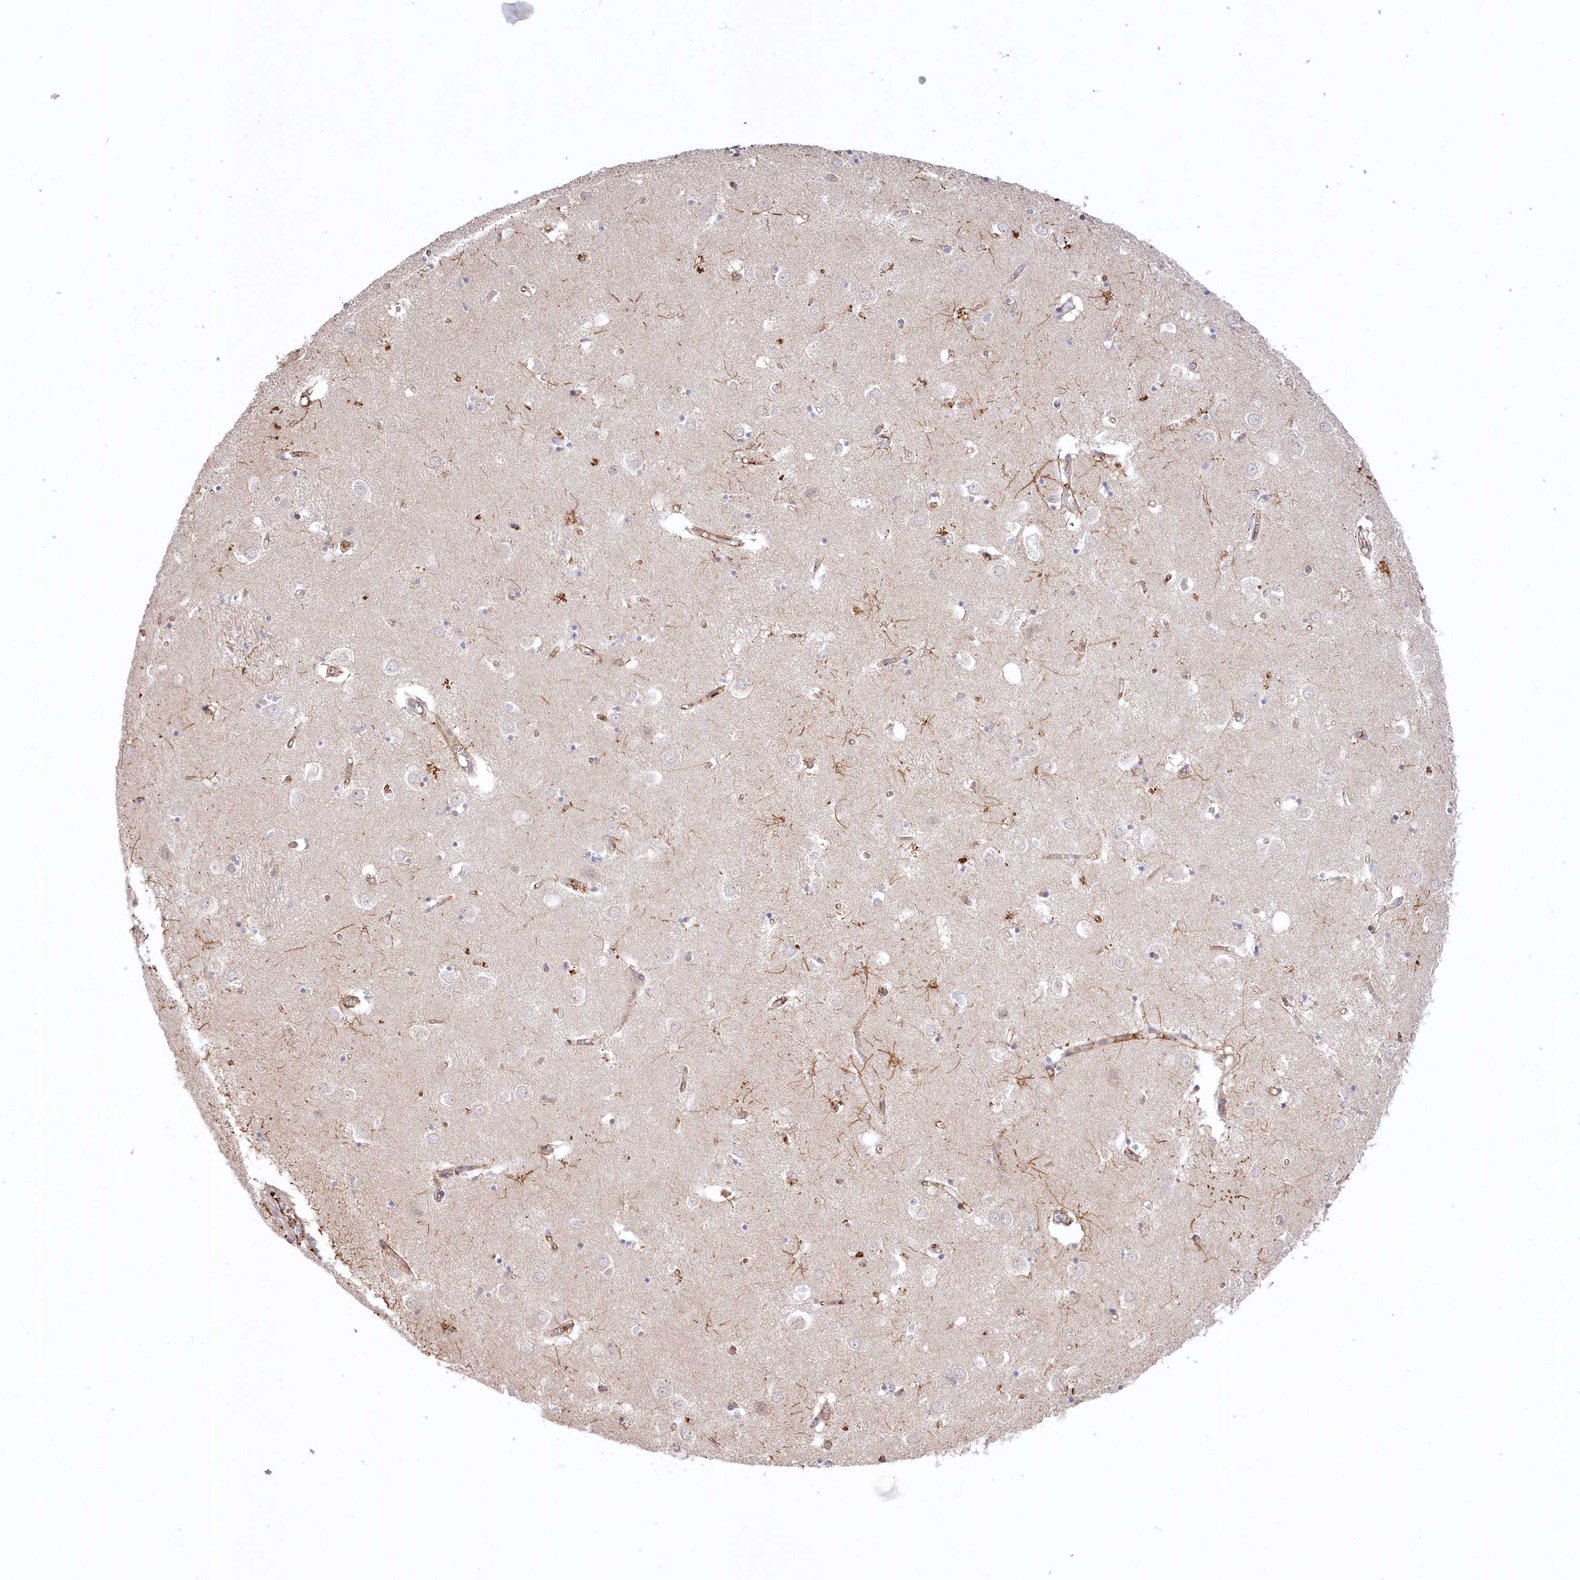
{"staining": {"intensity": "weak", "quantity": "<25%", "location": "cytoplasmic/membranous"}, "tissue": "caudate", "cell_type": "Glial cells", "image_type": "normal", "snomed": [{"axis": "morphology", "description": "Normal tissue, NOS"}, {"axis": "topography", "description": "Lateral ventricle wall"}], "caption": "IHC micrograph of benign human caudate stained for a protein (brown), which shows no expression in glial cells.", "gene": "WBP1L", "patient": {"sex": "male", "age": 70}}